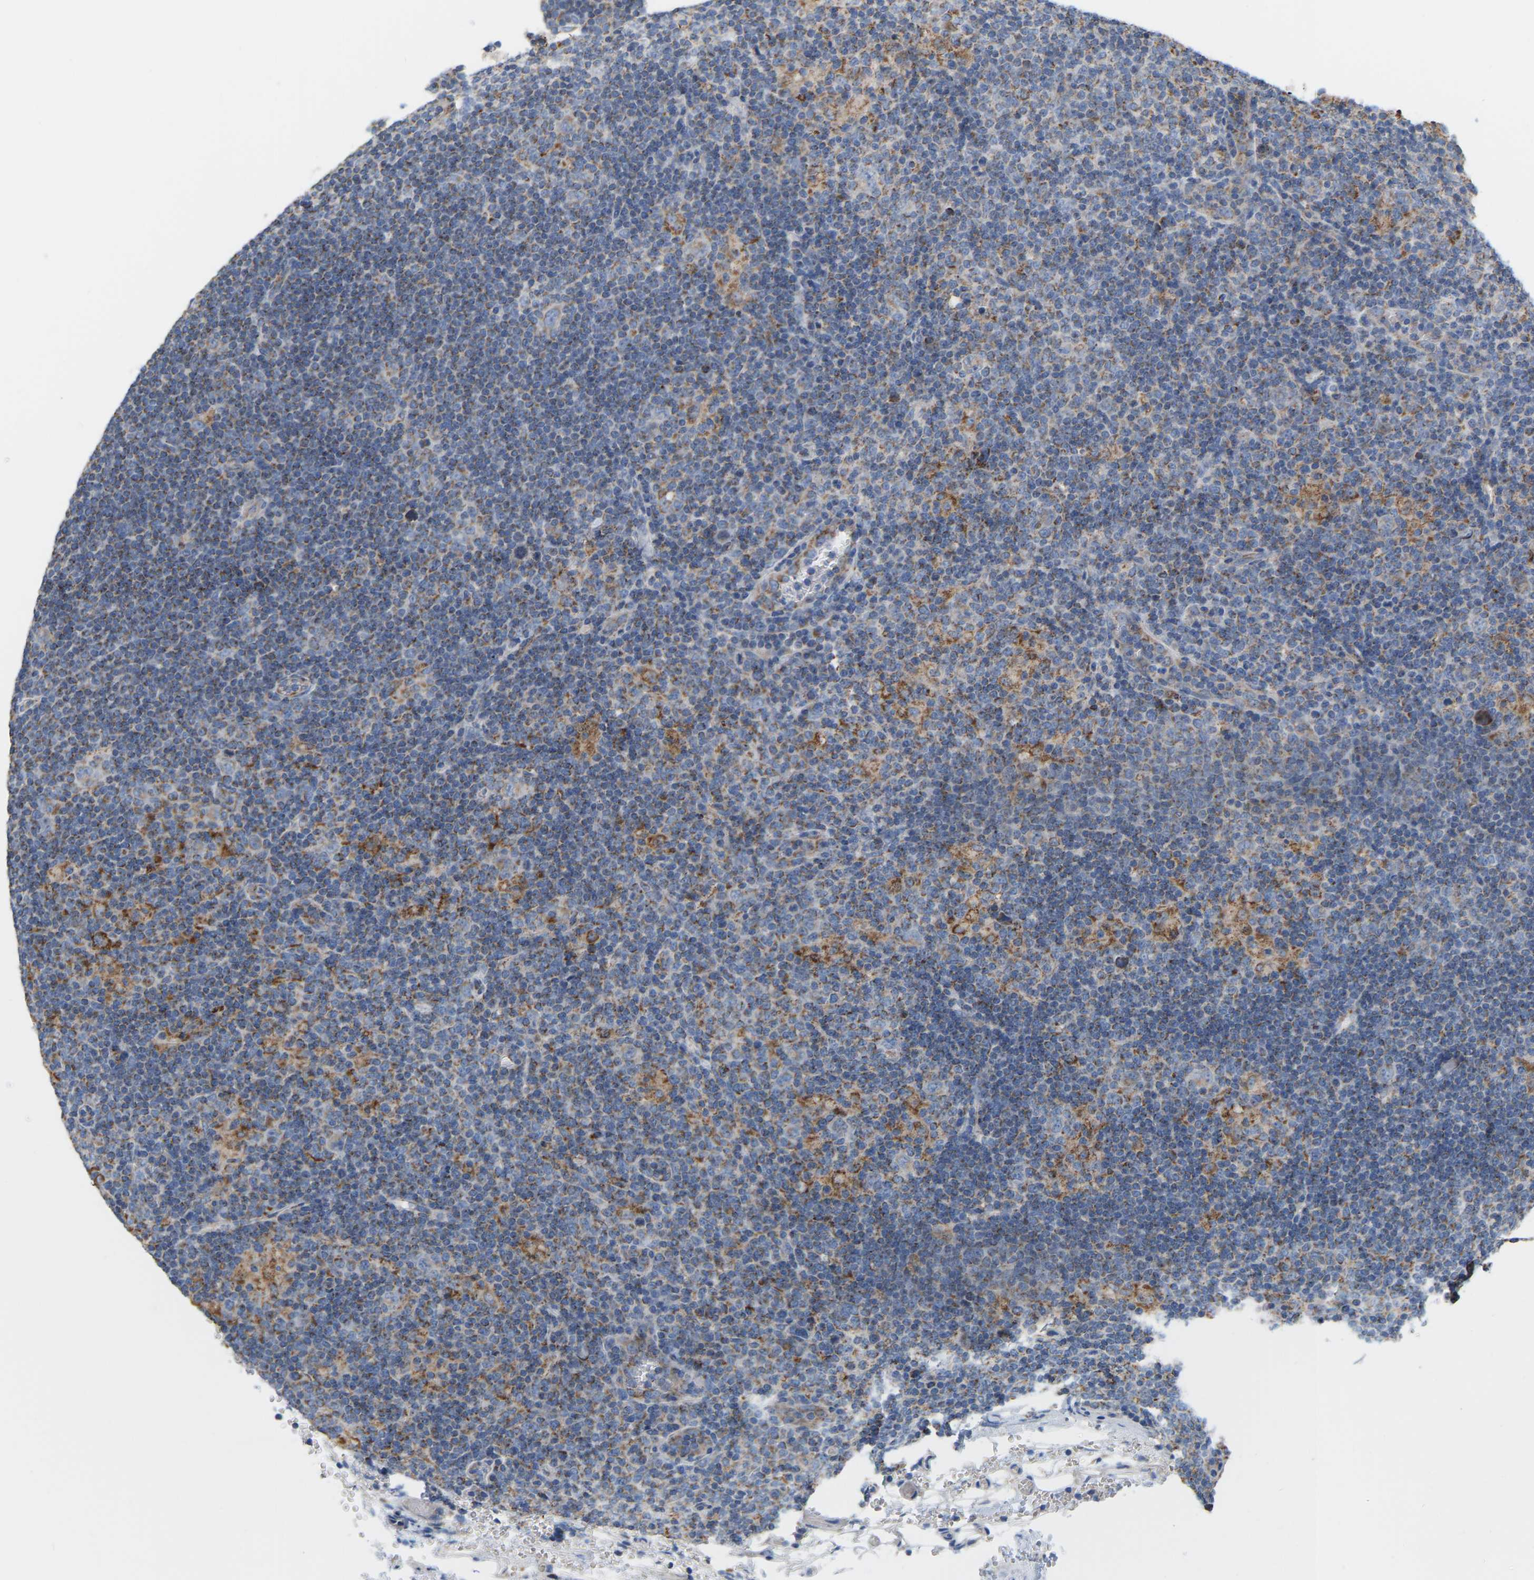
{"staining": {"intensity": "weak", "quantity": "25%-75%", "location": "cytoplasmic/membranous"}, "tissue": "lymphoma", "cell_type": "Tumor cells", "image_type": "cancer", "snomed": [{"axis": "morphology", "description": "Hodgkin's disease, NOS"}, {"axis": "topography", "description": "Lymph node"}], "caption": "Hodgkin's disease tissue shows weak cytoplasmic/membranous positivity in approximately 25%-75% of tumor cells (brown staining indicates protein expression, while blue staining denotes nuclei).", "gene": "CBLB", "patient": {"sex": "female", "age": 57}}